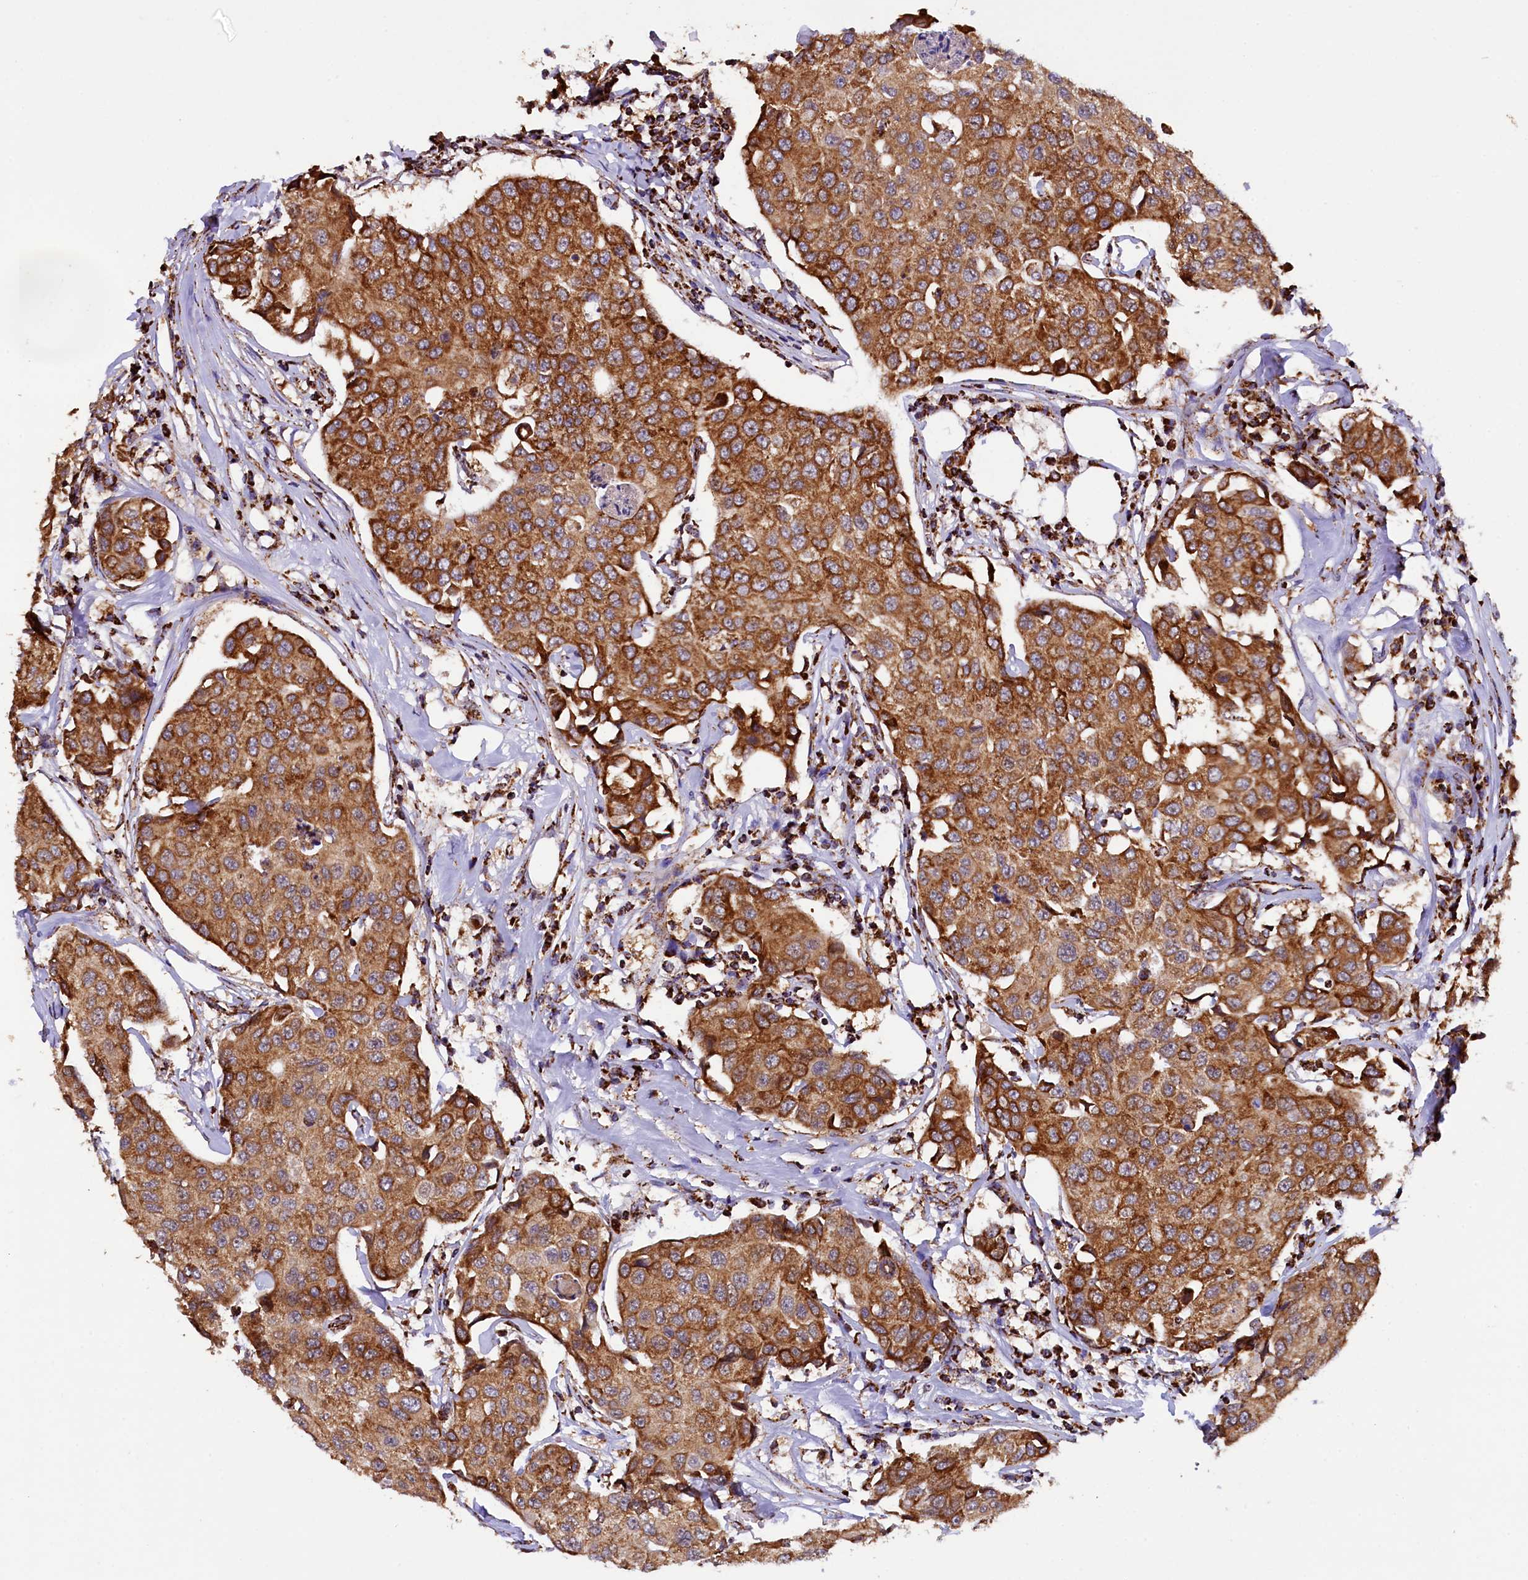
{"staining": {"intensity": "moderate", "quantity": ">75%", "location": "cytoplasmic/membranous"}, "tissue": "breast cancer", "cell_type": "Tumor cells", "image_type": "cancer", "snomed": [{"axis": "morphology", "description": "Duct carcinoma"}, {"axis": "topography", "description": "Breast"}], "caption": "Protein expression analysis of breast infiltrating ductal carcinoma reveals moderate cytoplasmic/membranous expression in about >75% of tumor cells.", "gene": "KLC2", "patient": {"sex": "female", "age": 80}}